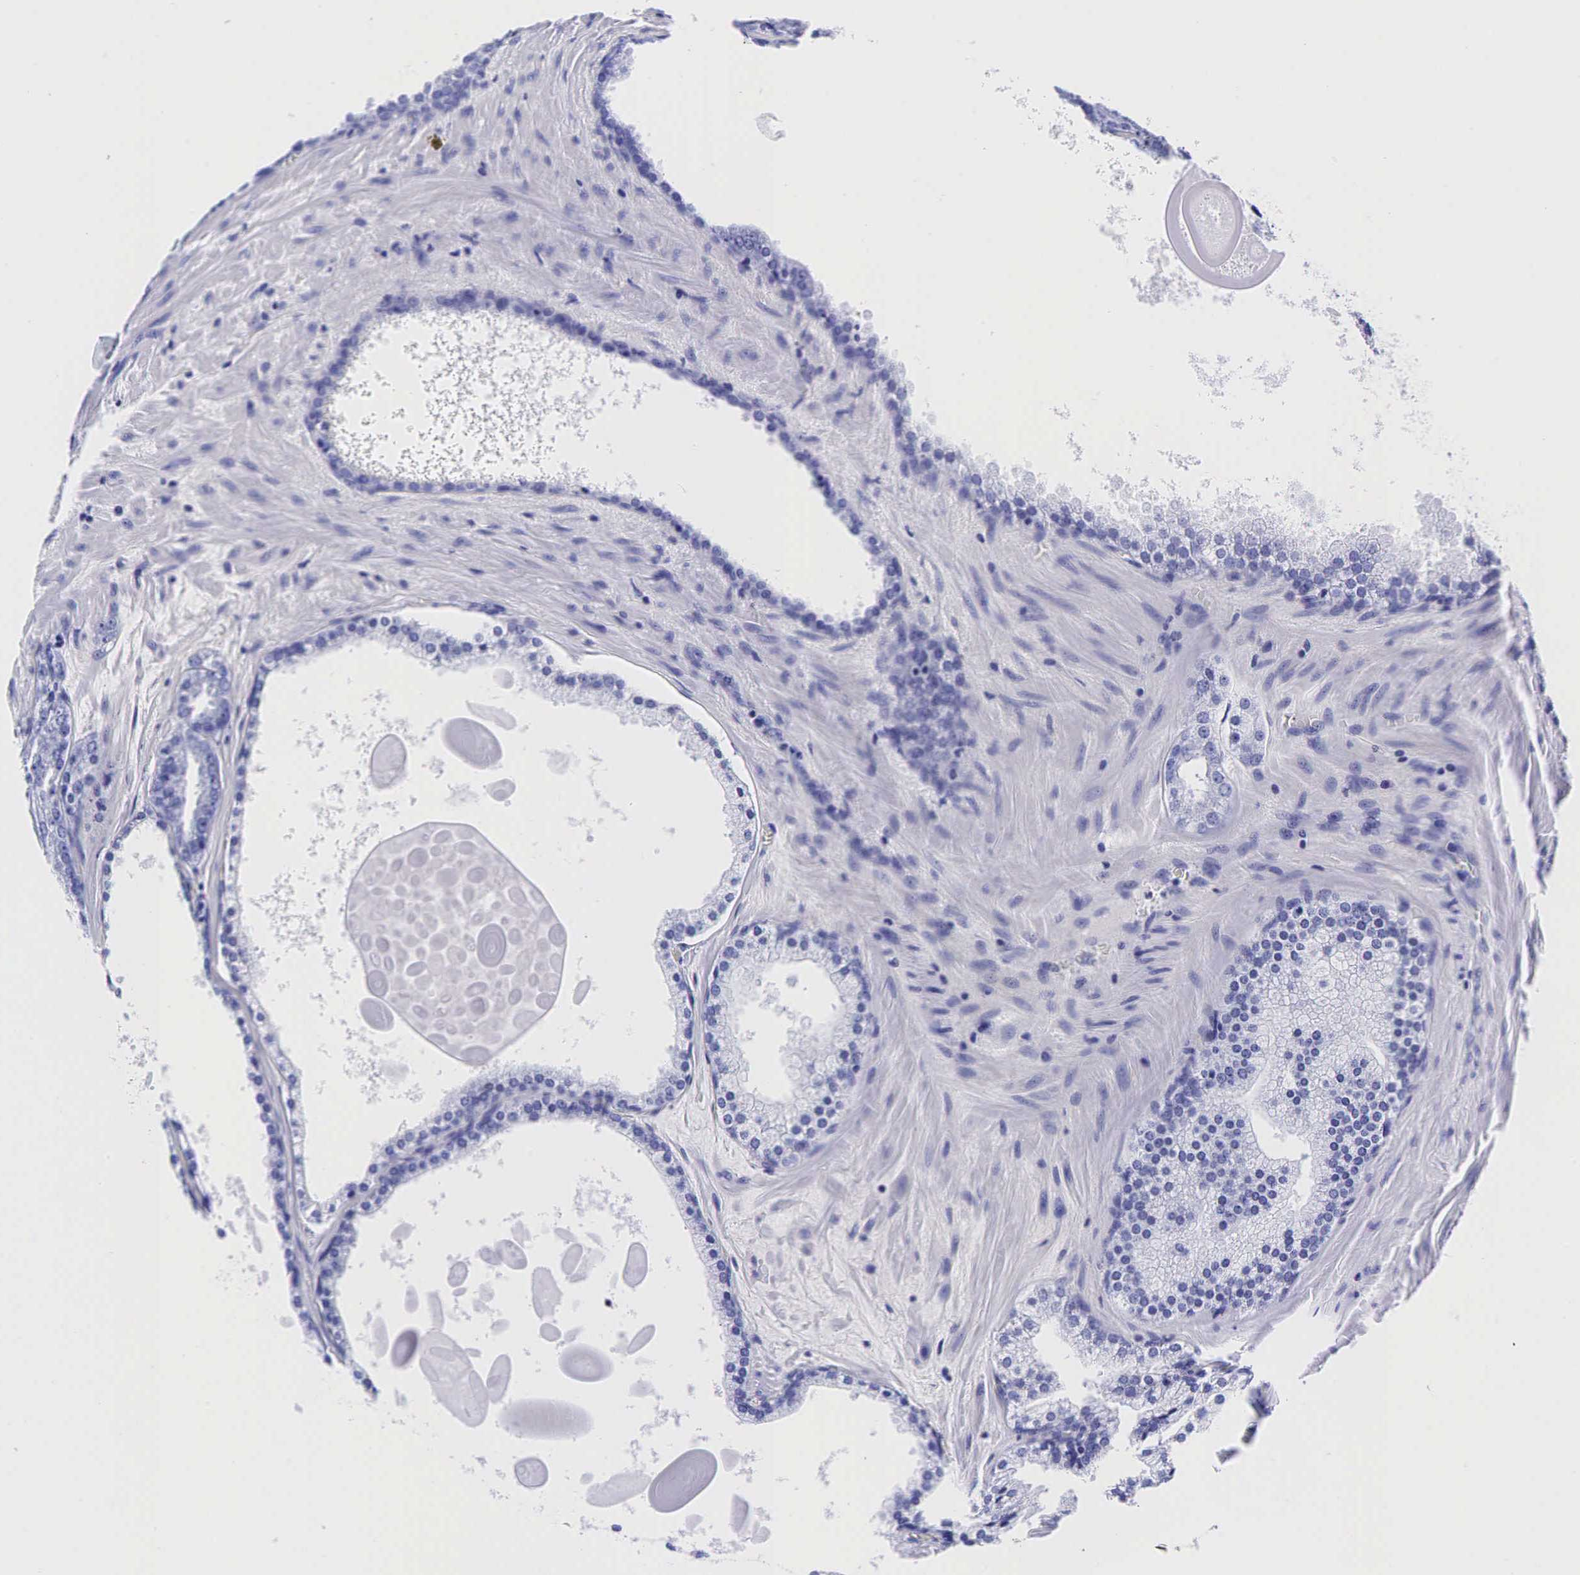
{"staining": {"intensity": "negative", "quantity": "none", "location": "none"}, "tissue": "prostate cancer", "cell_type": "Tumor cells", "image_type": "cancer", "snomed": [{"axis": "morphology", "description": "Adenocarcinoma, Medium grade"}, {"axis": "topography", "description": "Prostate"}], "caption": "IHC of human prostate adenocarcinoma (medium-grade) reveals no positivity in tumor cells.", "gene": "GCG", "patient": {"sex": "male", "age": 60}}